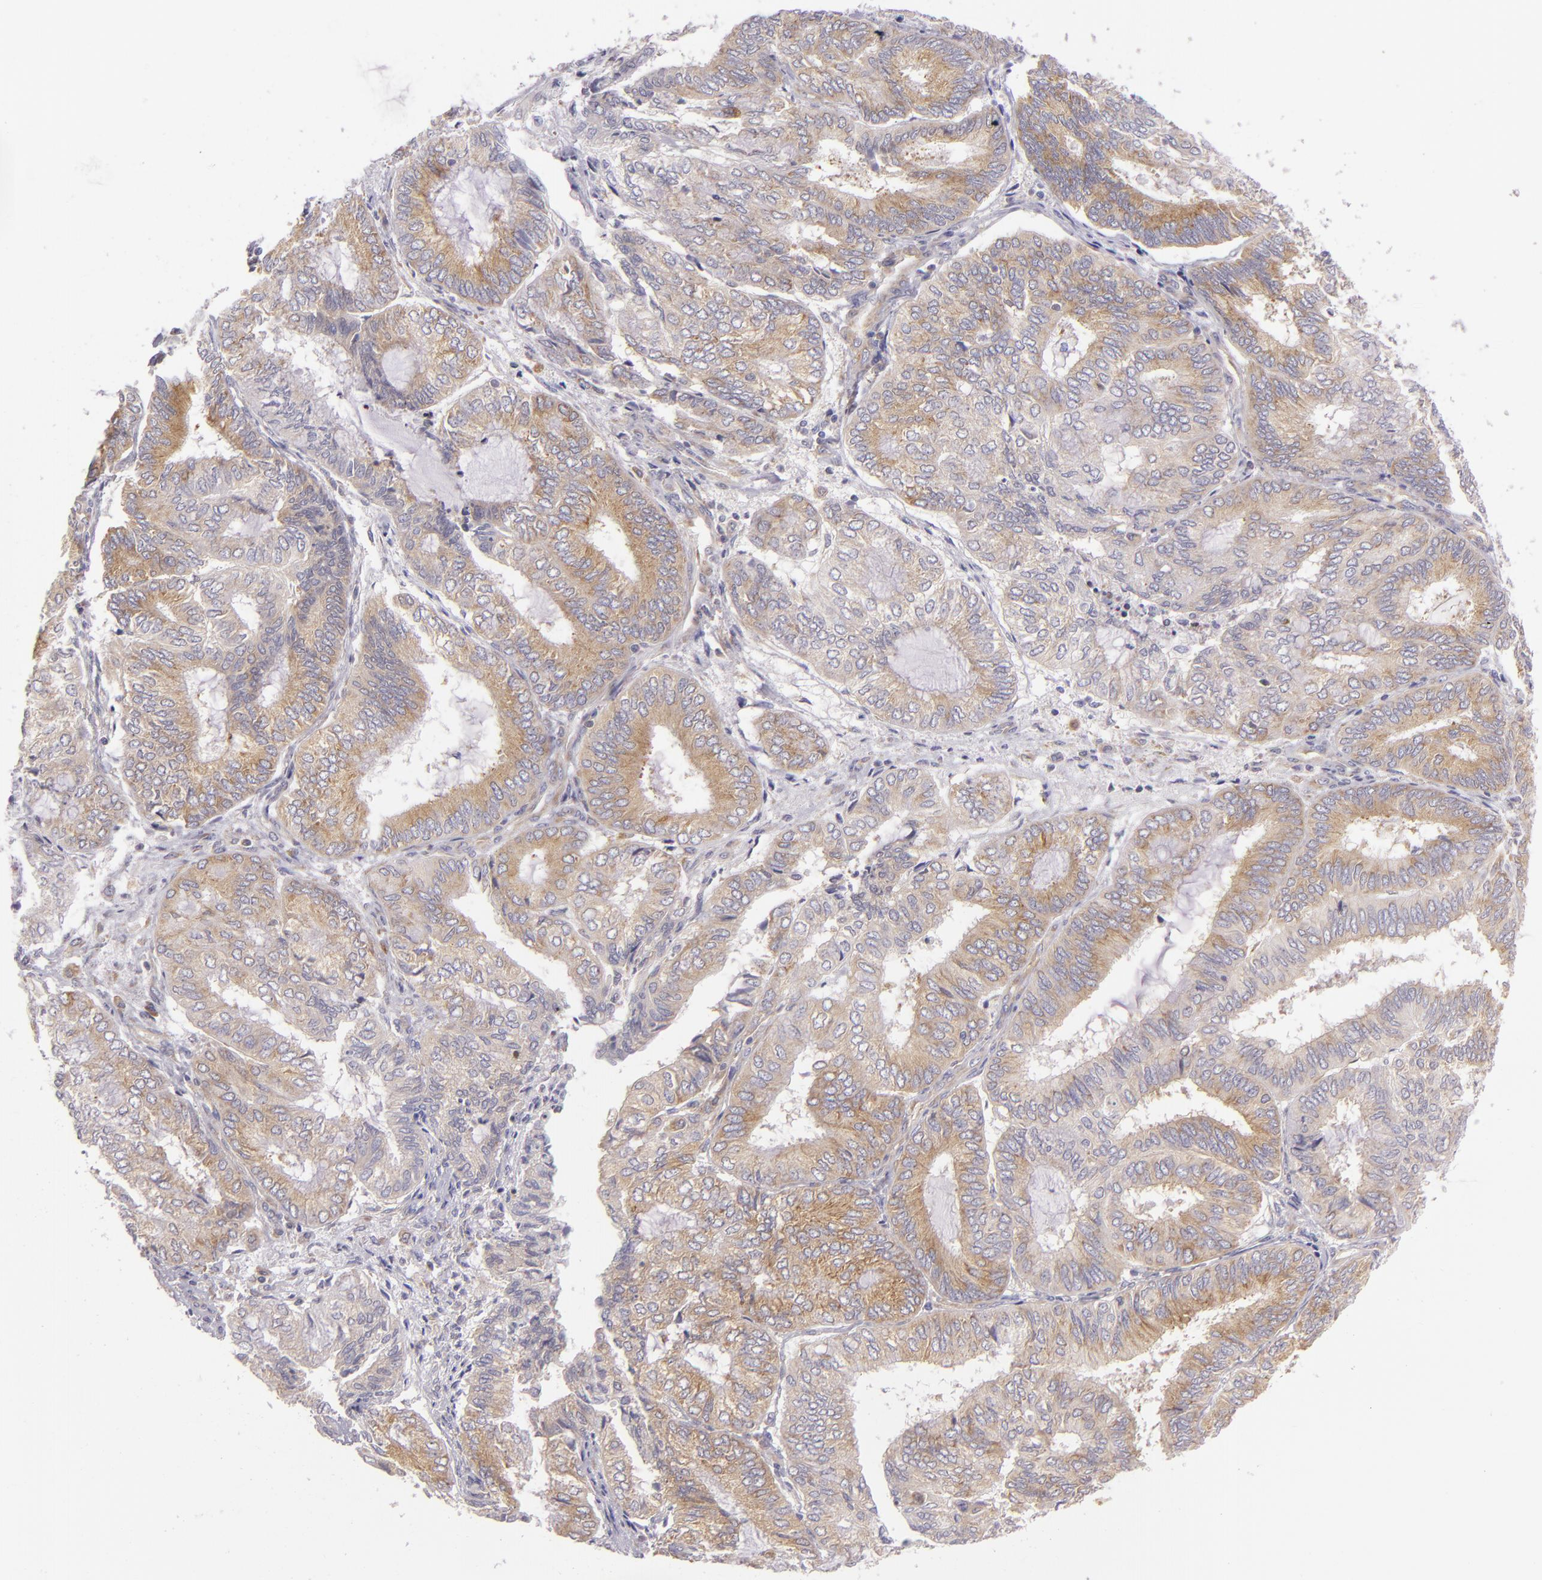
{"staining": {"intensity": "moderate", "quantity": "25%-75%", "location": "cytoplasmic/membranous"}, "tissue": "endometrial cancer", "cell_type": "Tumor cells", "image_type": "cancer", "snomed": [{"axis": "morphology", "description": "Adenocarcinoma, NOS"}, {"axis": "topography", "description": "Endometrium"}], "caption": "Endometrial cancer stained for a protein (brown) shows moderate cytoplasmic/membranous positive expression in approximately 25%-75% of tumor cells.", "gene": "UPF3B", "patient": {"sex": "female", "age": 59}}